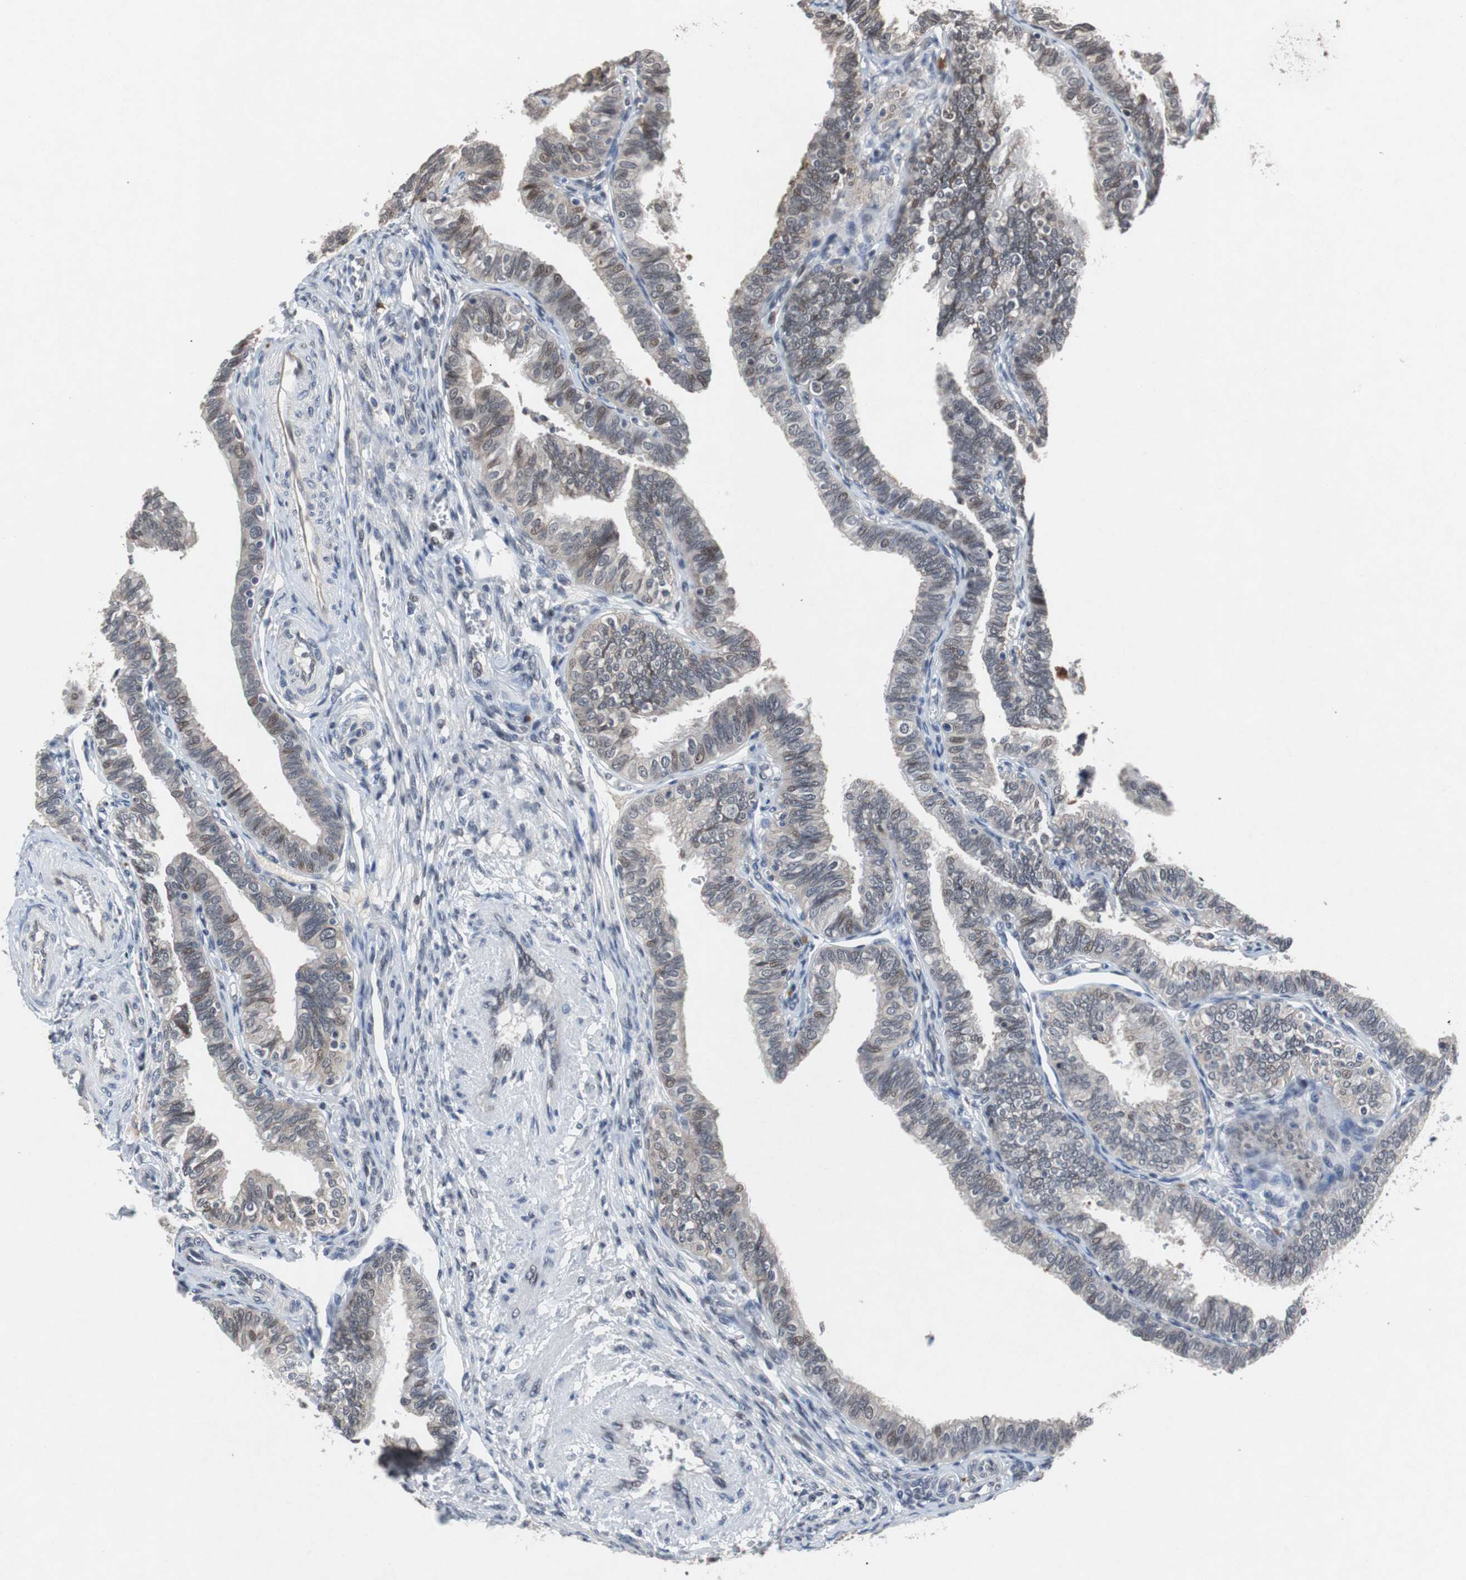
{"staining": {"intensity": "moderate", "quantity": ">75%", "location": "cytoplasmic/membranous"}, "tissue": "fallopian tube", "cell_type": "Glandular cells", "image_type": "normal", "snomed": [{"axis": "morphology", "description": "Normal tissue, NOS"}, {"axis": "topography", "description": "Fallopian tube"}], "caption": "The photomicrograph exhibits a brown stain indicating the presence of a protein in the cytoplasmic/membranous of glandular cells in fallopian tube.", "gene": "TP63", "patient": {"sex": "female", "age": 46}}